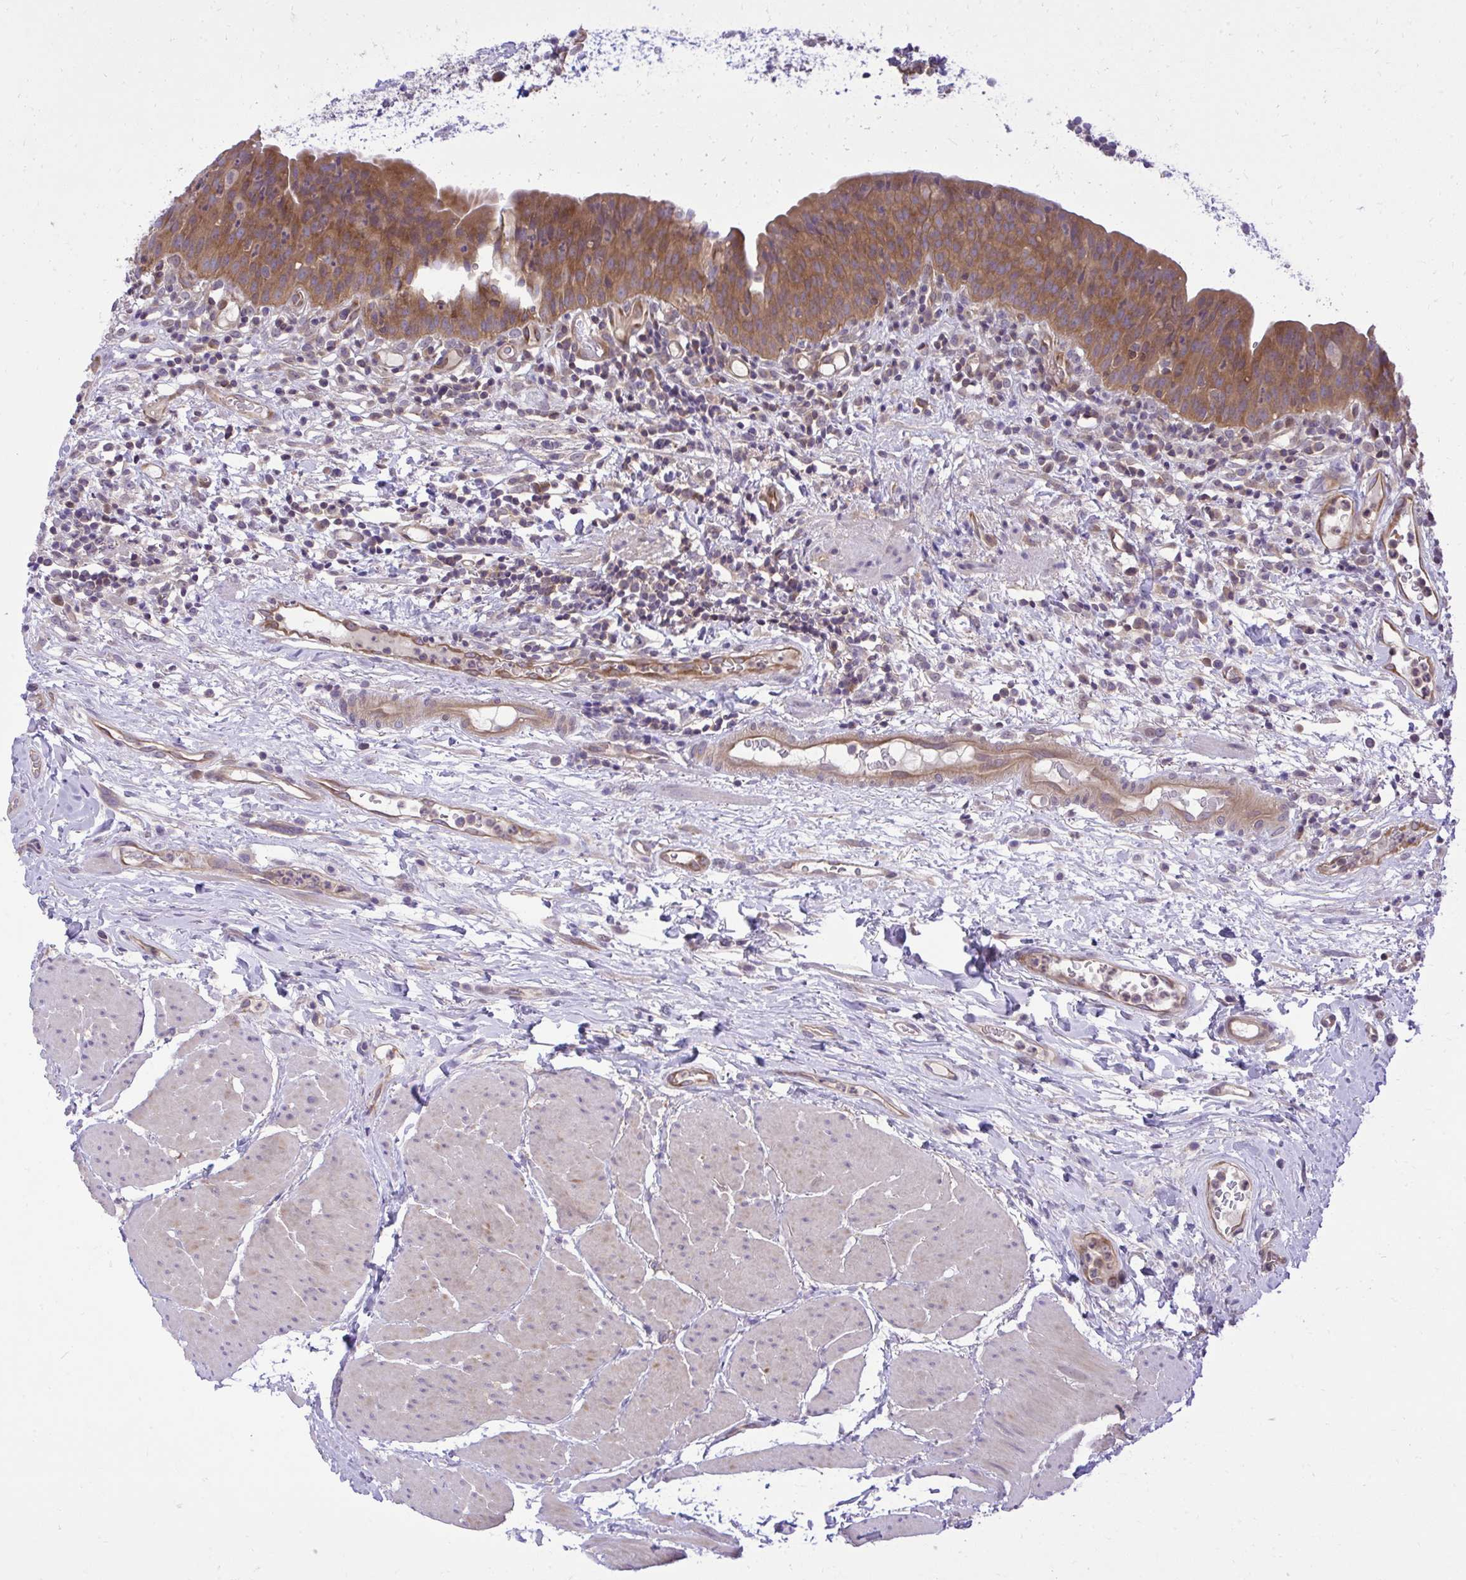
{"staining": {"intensity": "moderate", "quantity": ">75%", "location": "cytoplasmic/membranous"}, "tissue": "urinary bladder", "cell_type": "Urothelial cells", "image_type": "normal", "snomed": [{"axis": "morphology", "description": "Normal tissue, NOS"}, {"axis": "morphology", "description": "Inflammation, NOS"}, {"axis": "topography", "description": "Urinary bladder"}], "caption": "Urothelial cells display moderate cytoplasmic/membranous expression in approximately >75% of cells in normal urinary bladder.", "gene": "PPP5C", "patient": {"sex": "male", "age": 57}}